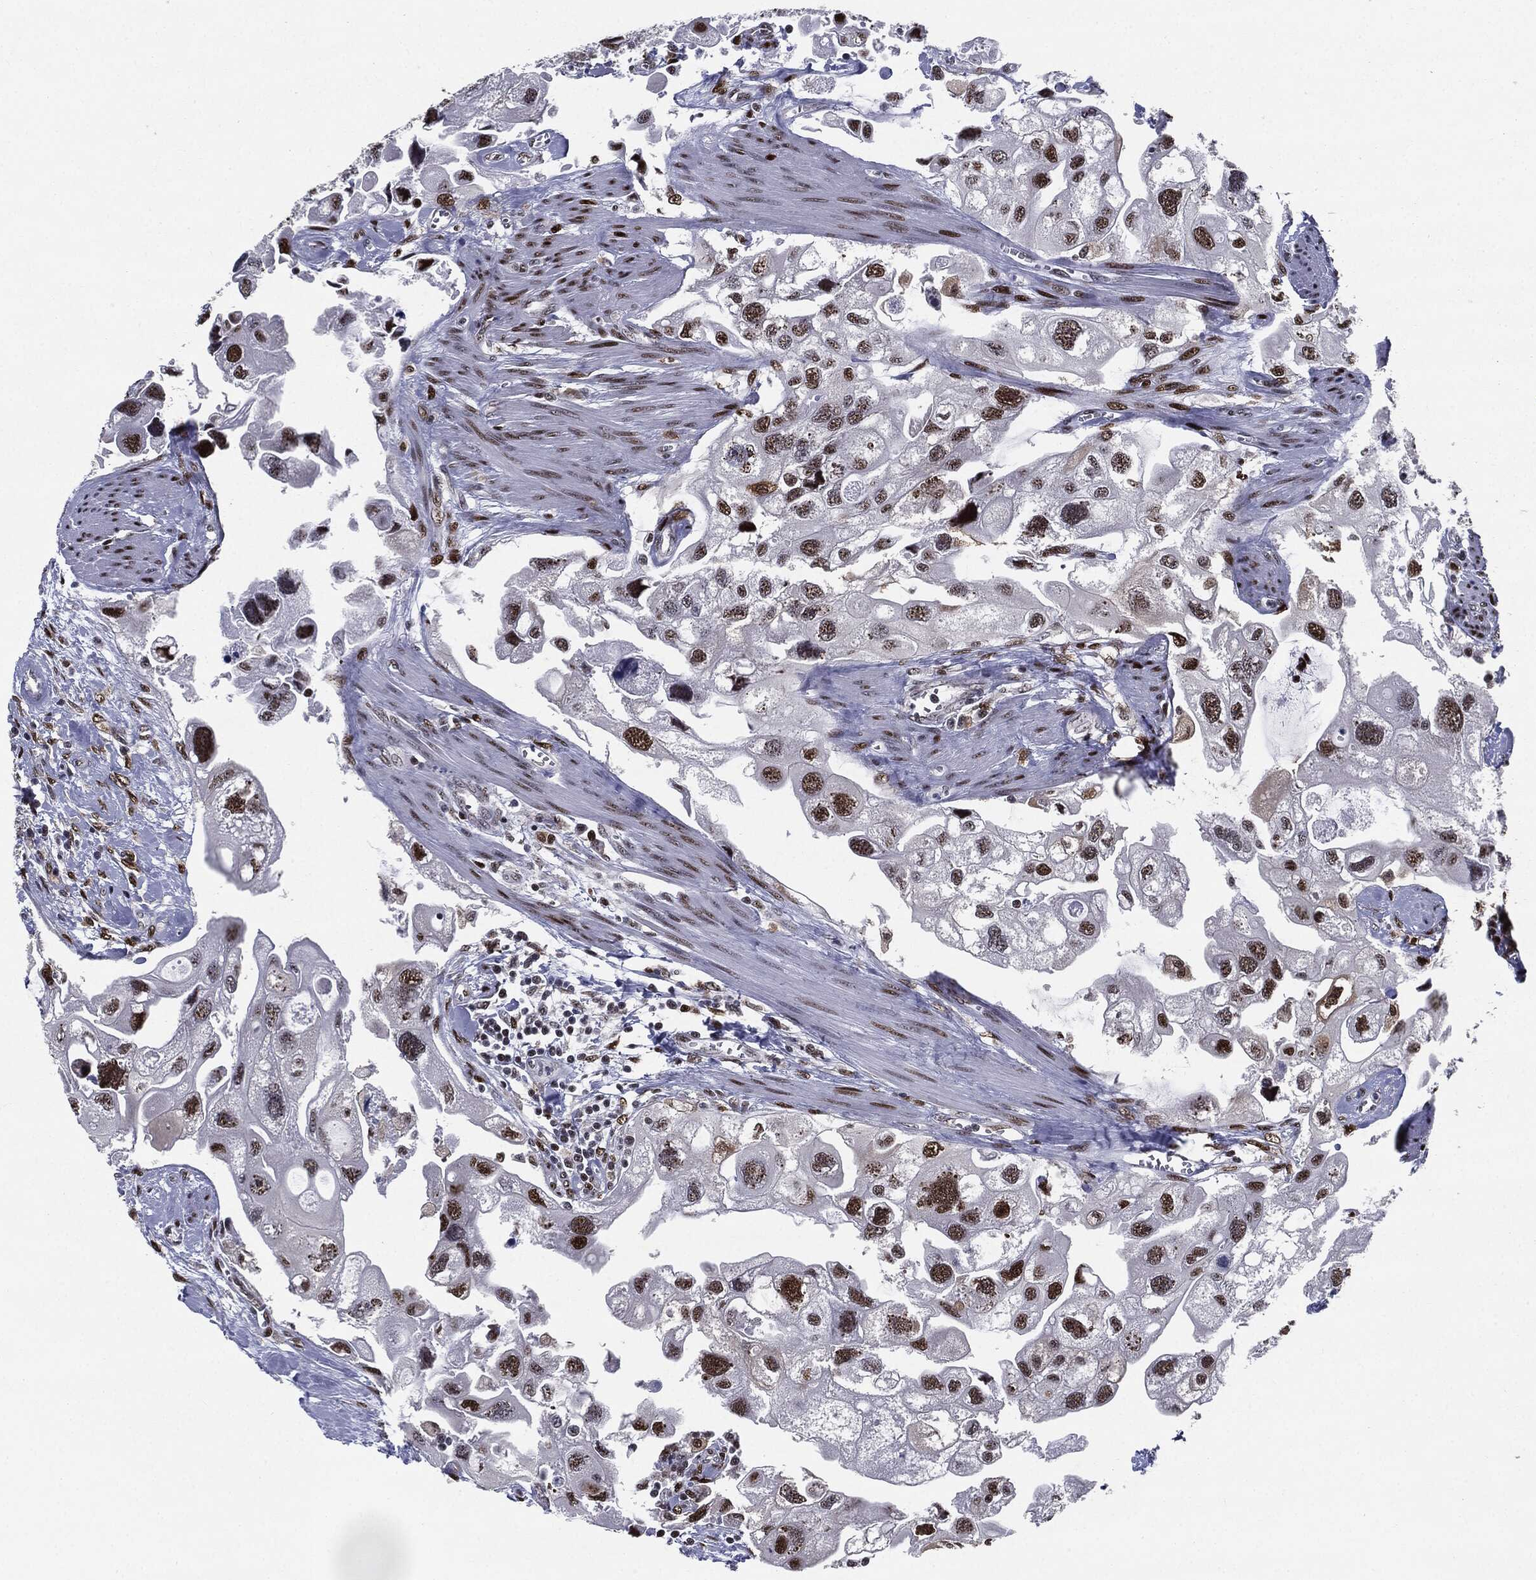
{"staining": {"intensity": "strong", "quantity": "25%-75%", "location": "nuclear"}, "tissue": "urothelial cancer", "cell_type": "Tumor cells", "image_type": "cancer", "snomed": [{"axis": "morphology", "description": "Urothelial carcinoma, High grade"}, {"axis": "topography", "description": "Urinary bladder"}], "caption": "Urothelial carcinoma (high-grade) stained for a protein shows strong nuclear positivity in tumor cells. (brown staining indicates protein expression, while blue staining denotes nuclei).", "gene": "JUN", "patient": {"sex": "male", "age": 59}}